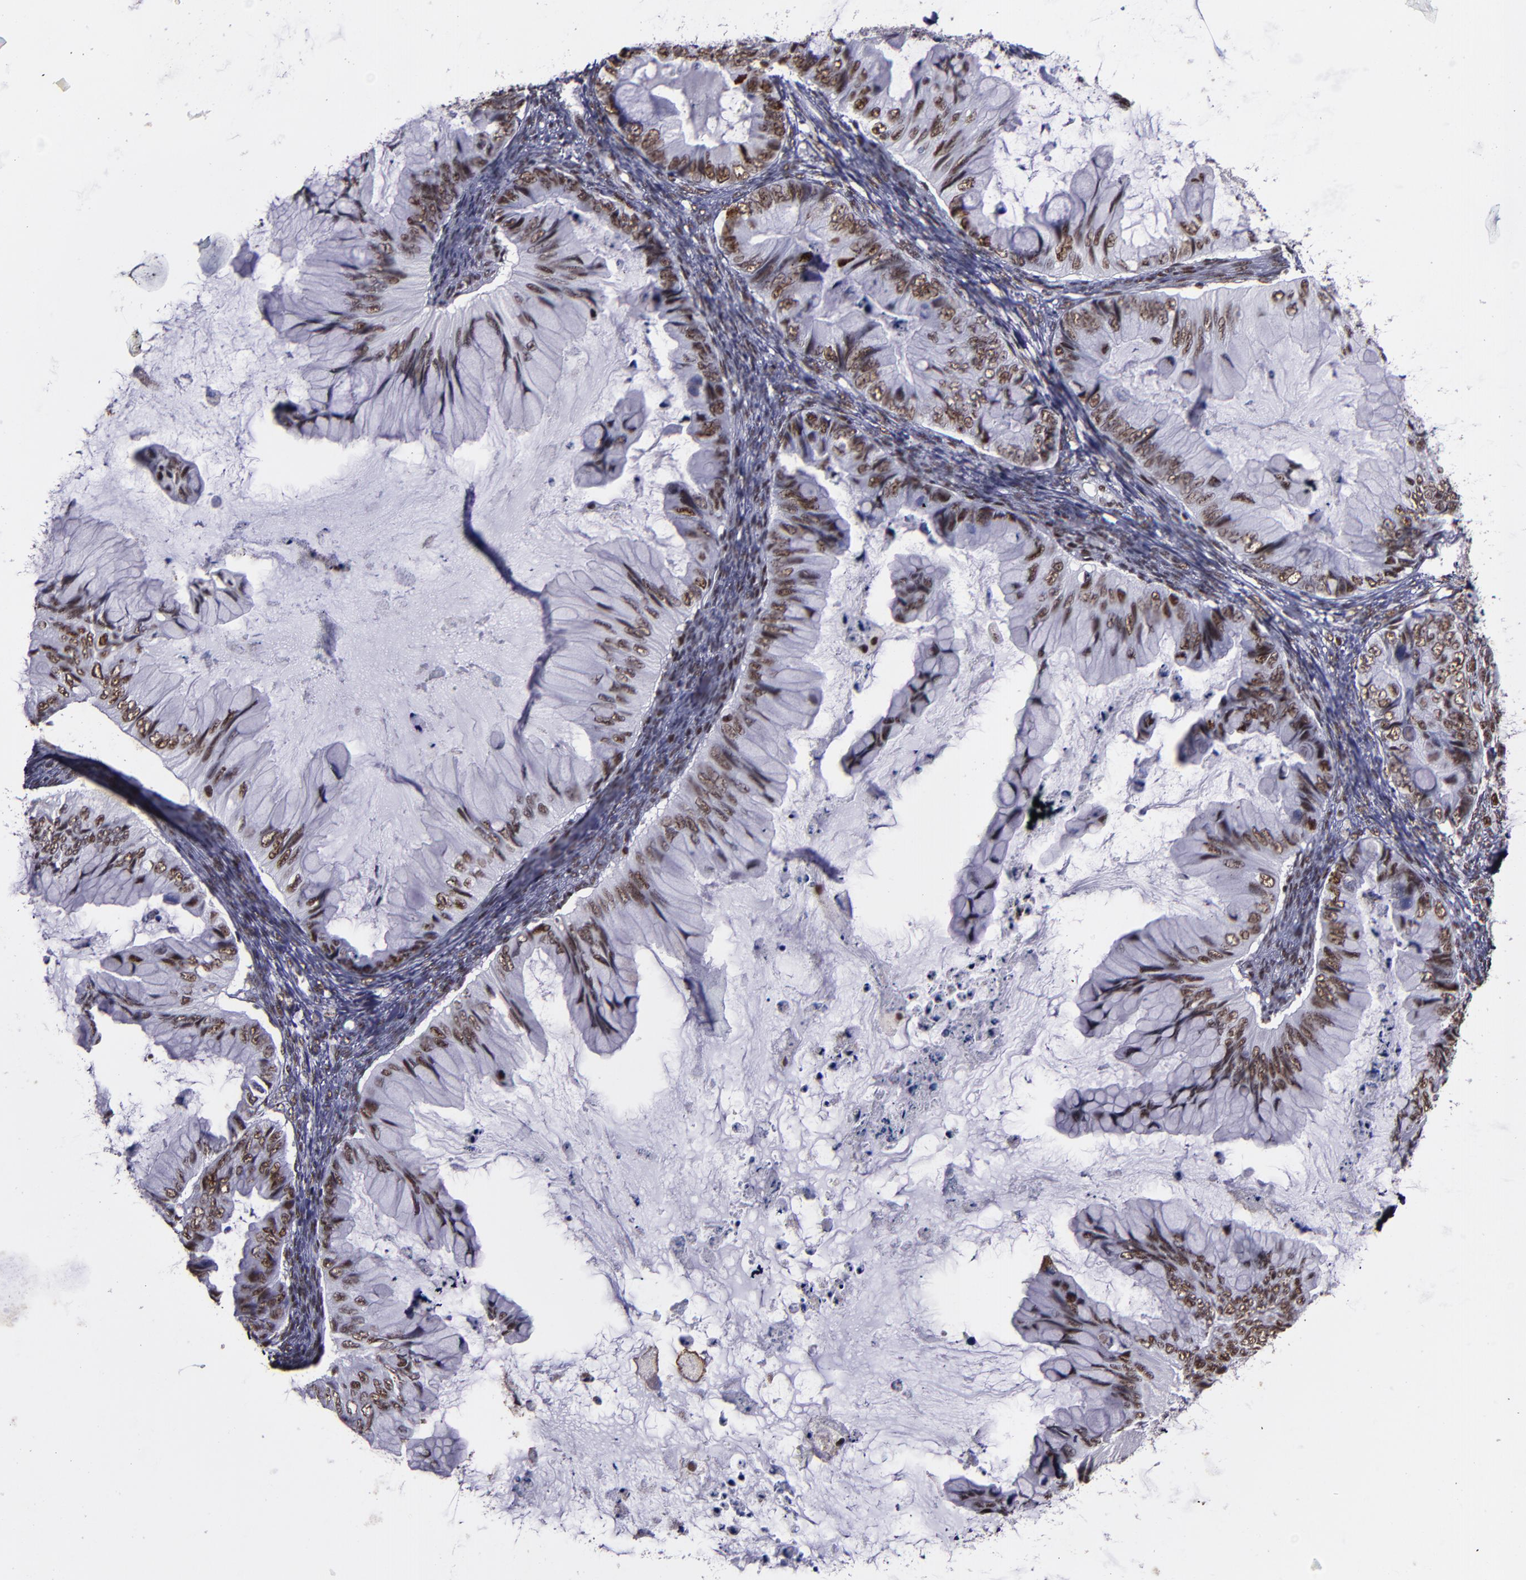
{"staining": {"intensity": "moderate", "quantity": ">75%", "location": "nuclear"}, "tissue": "ovarian cancer", "cell_type": "Tumor cells", "image_type": "cancer", "snomed": [{"axis": "morphology", "description": "Cystadenocarcinoma, mucinous, NOS"}, {"axis": "topography", "description": "Ovary"}], "caption": "Immunohistochemistry (IHC) of ovarian mucinous cystadenocarcinoma reveals medium levels of moderate nuclear positivity in about >75% of tumor cells.", "gene": "PPP4R3A", "patient": {"sex": "female", "age": 36}}